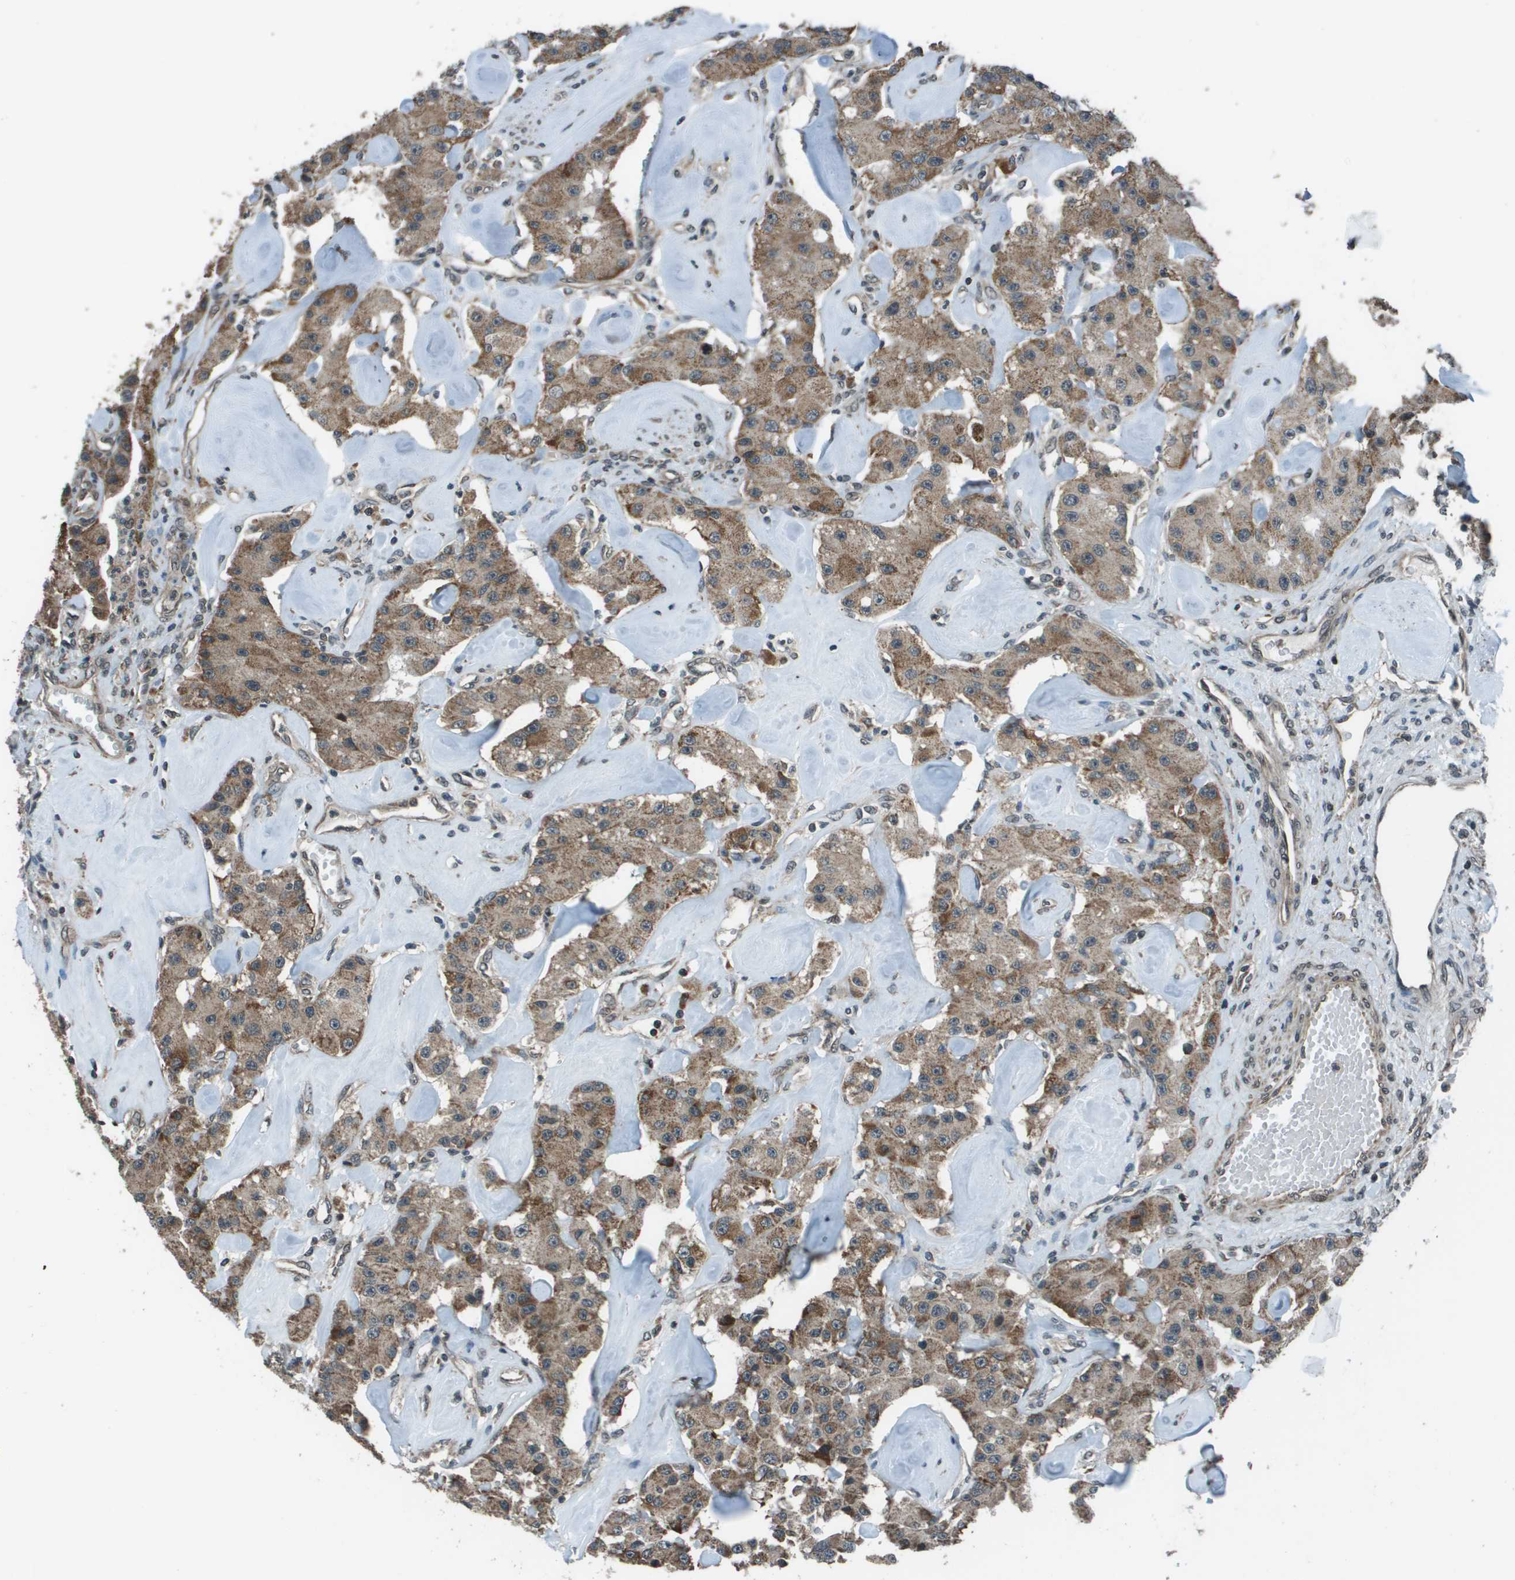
{"staining": {"intensity": "moderate", "quantity": ">75%", "location": "cytoplasmic/membranous"}, "tissue": "carcinoid", "cell_type": "Tumor cells", "image_type": "cancer", "snomed": [{"axis": "morphology", "description": "Carcinoid, malignant, NOS"}, {"axis": "topography", "description": "Pancreas"}], "caption": "A histopathology image of carcinoid (malignant) stained for a protein shows moderate cytoplasmic/membranous brown staining in tumor cells. Using DAB (3,3'-diaminobenzidine) (brown) and hematoxylin (blue) stains, captured at high magnification using brightfield microscopy.", "gene": "PPFIA1", "patient": {"sex": "male", "age": 41}}